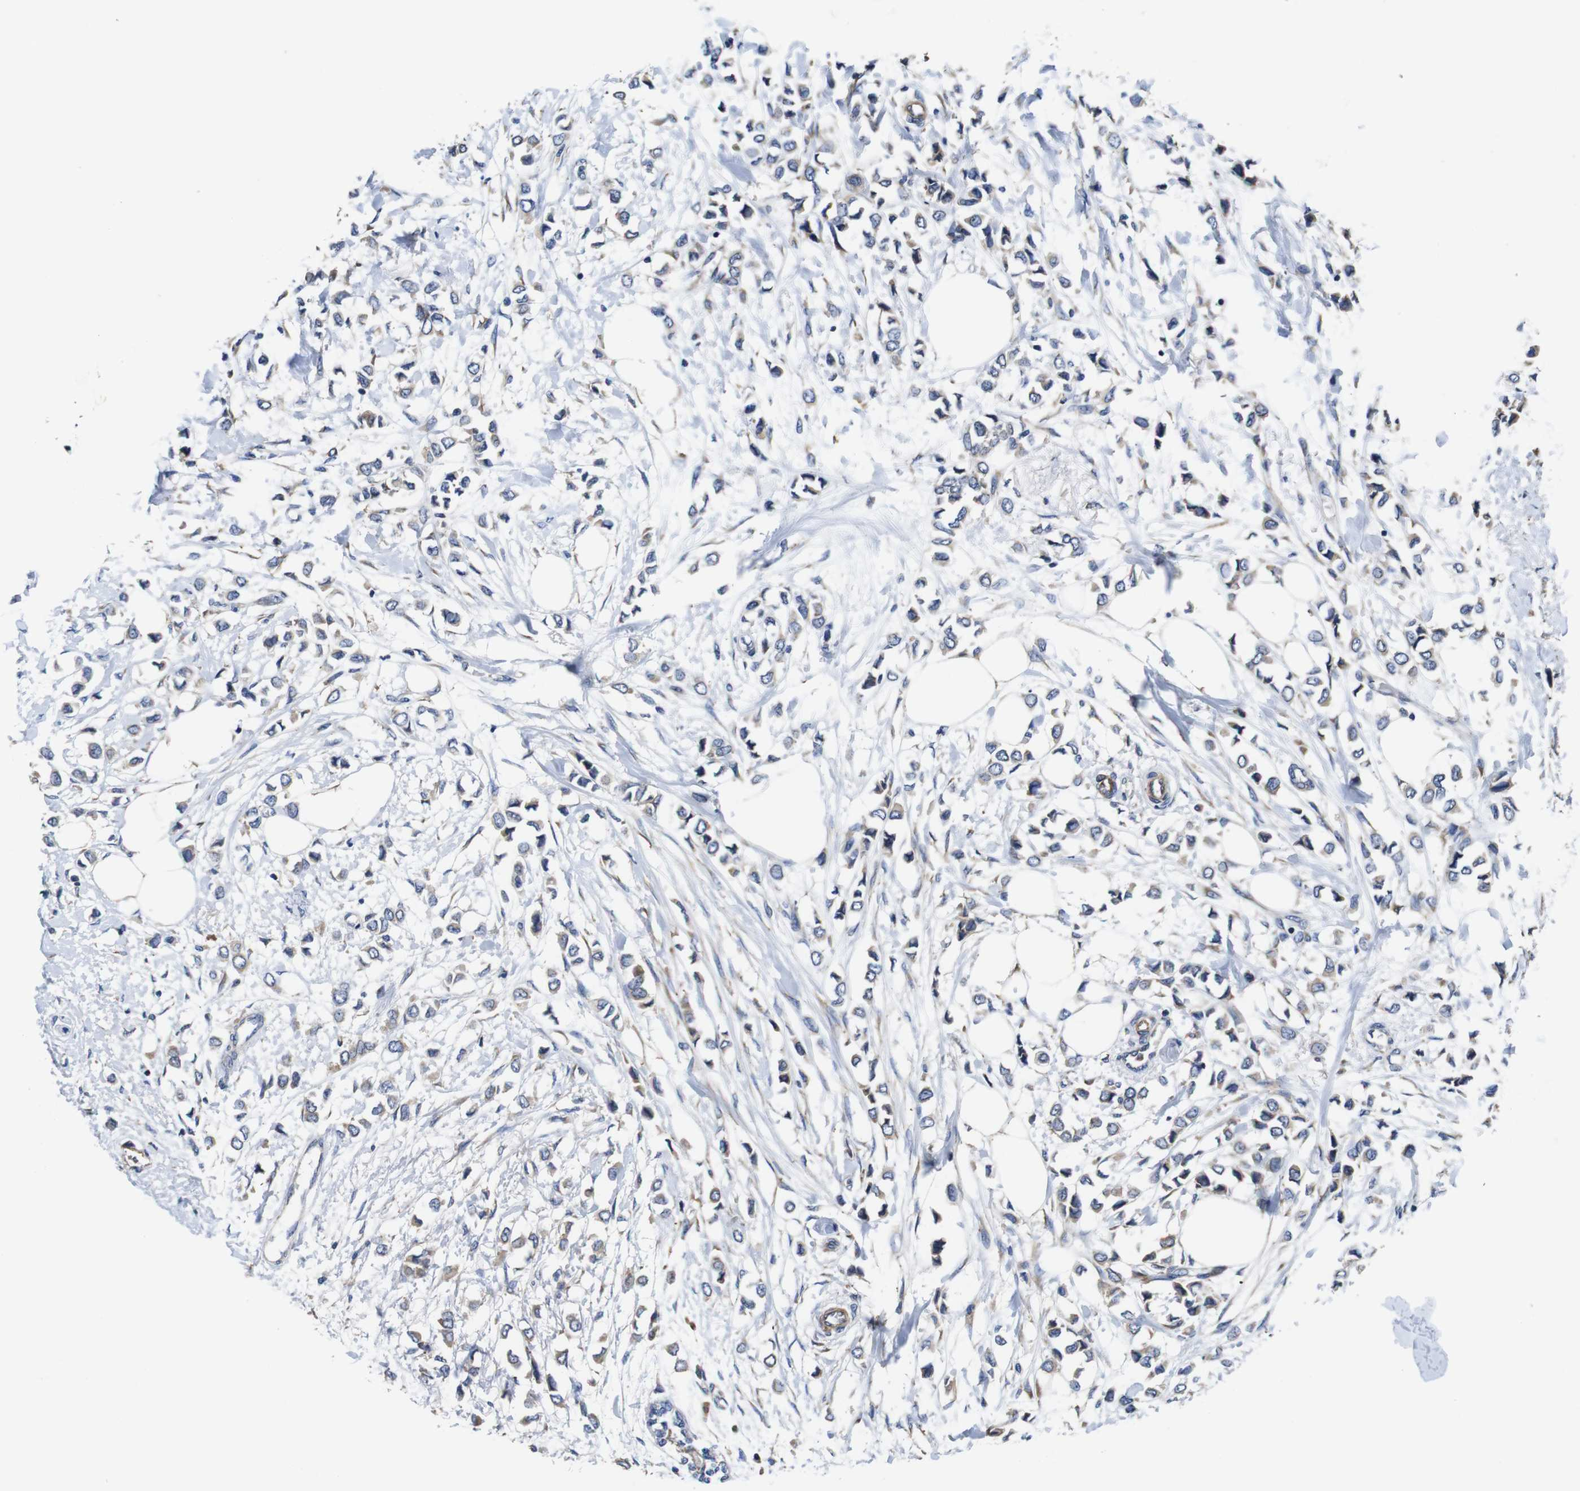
{"staining": {"intensity": "weak", "quantity": "25%-75%", "location": "cytoplasmic/membranous"}, "tissue": "breast cancer", "cell_type": "Tumor cells", "image_type": "cancer", "snomed": [{"axis": "morphology", "description": "Lobular carcinoma"}, {"axis": "topography", "description": "Breast"}], "caption": "This is a histology image of immunohistochemistry (IHC) staining of breast lobular carcinoma, which shows weak positivity in the cytoplasmic/membranous of tumor cells.", "gene": "MARCHF7", "patient": {"sex": "female", "age": 51}}